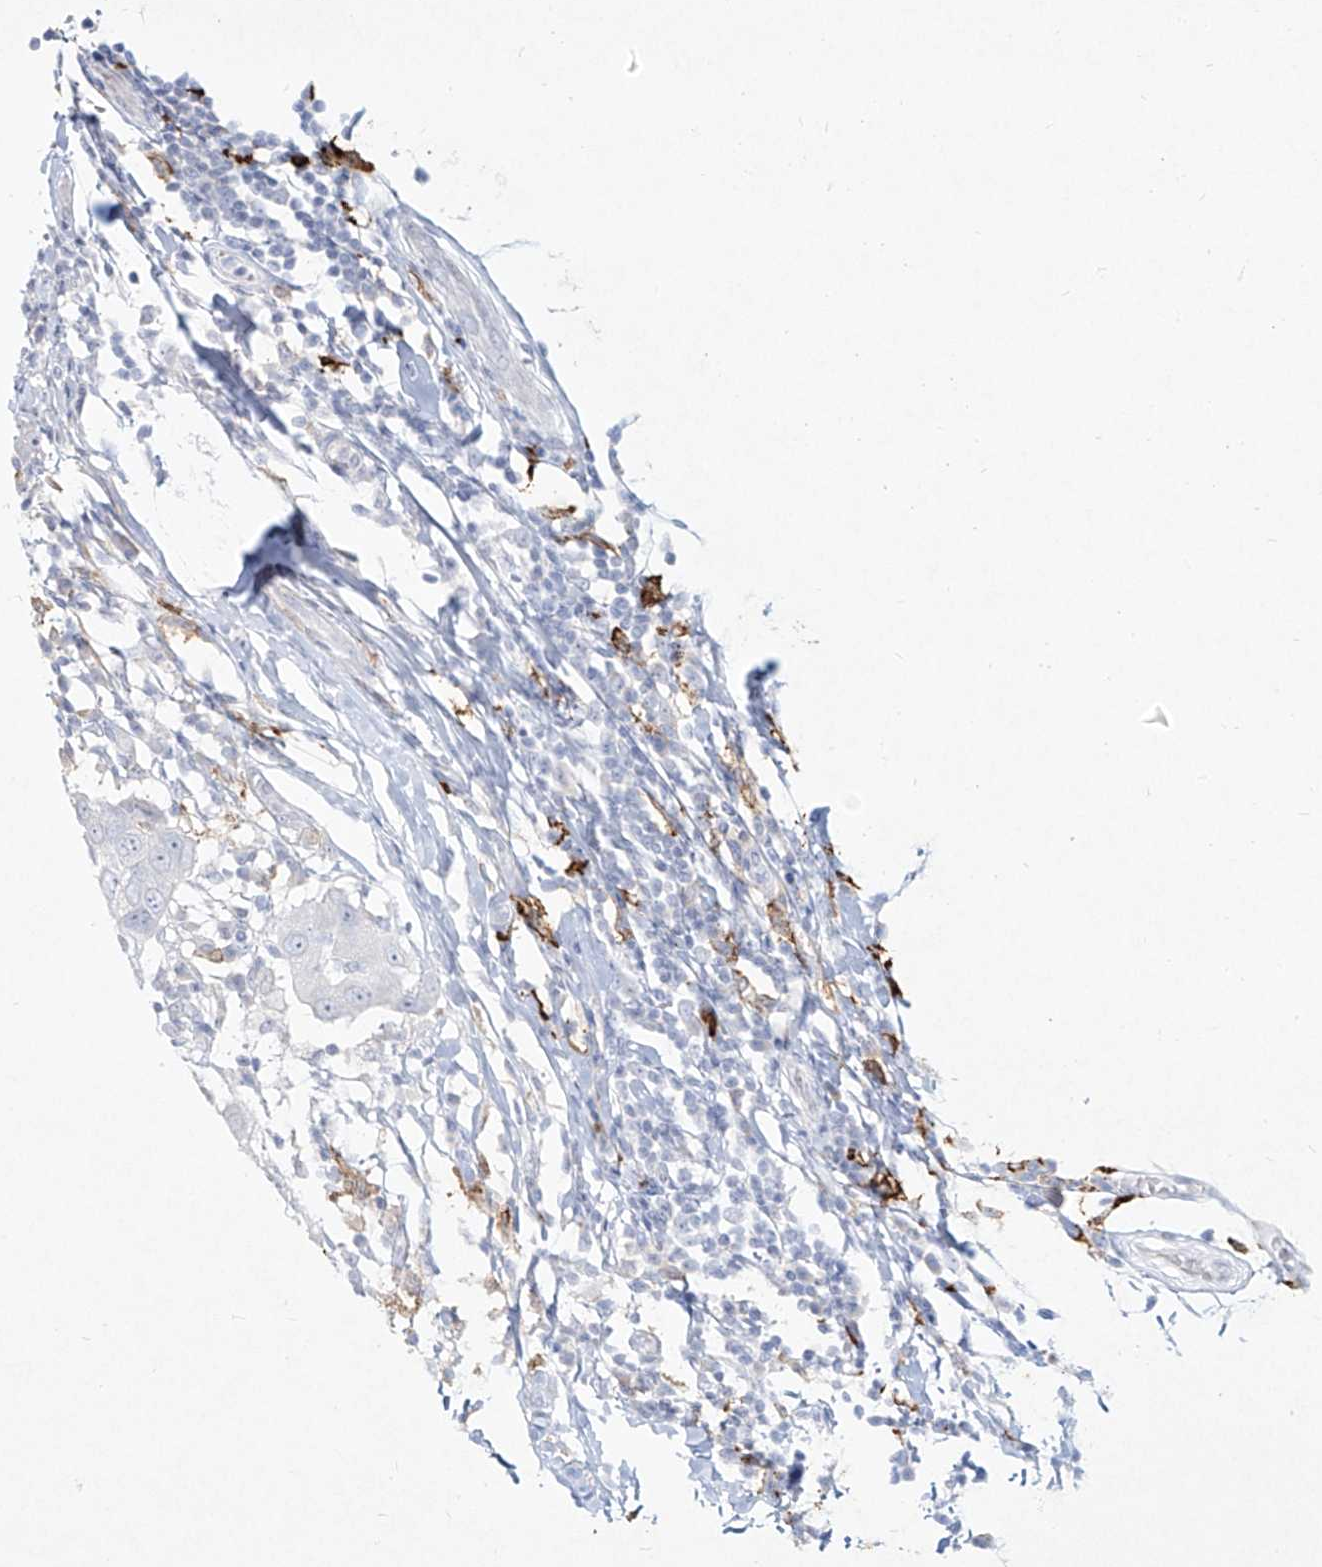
{"staining": {"intensity": "negative", "quantity": "none", "location": "none"}, "tissue": "breast cancer", "cell_type": "Tumor cells", "image_type": "cancer", "snomed": [{"axis": "morphology", "description": "Duct carcinoma"}, {"axis": "topography", "description": "Breast"}], "caption": "DAB (3,3'-diaminobenzidine) immunohistochemical staining of human intraductal carcinoma (breast) shows no significant expression in tumor cells. (DAB (3,3'-diaminobenzidine) immunohistochemistry visualized using brightfield microscopy, high magnification).", "gene": "CD209", "patient": {"sex": "female", "age": 27}}